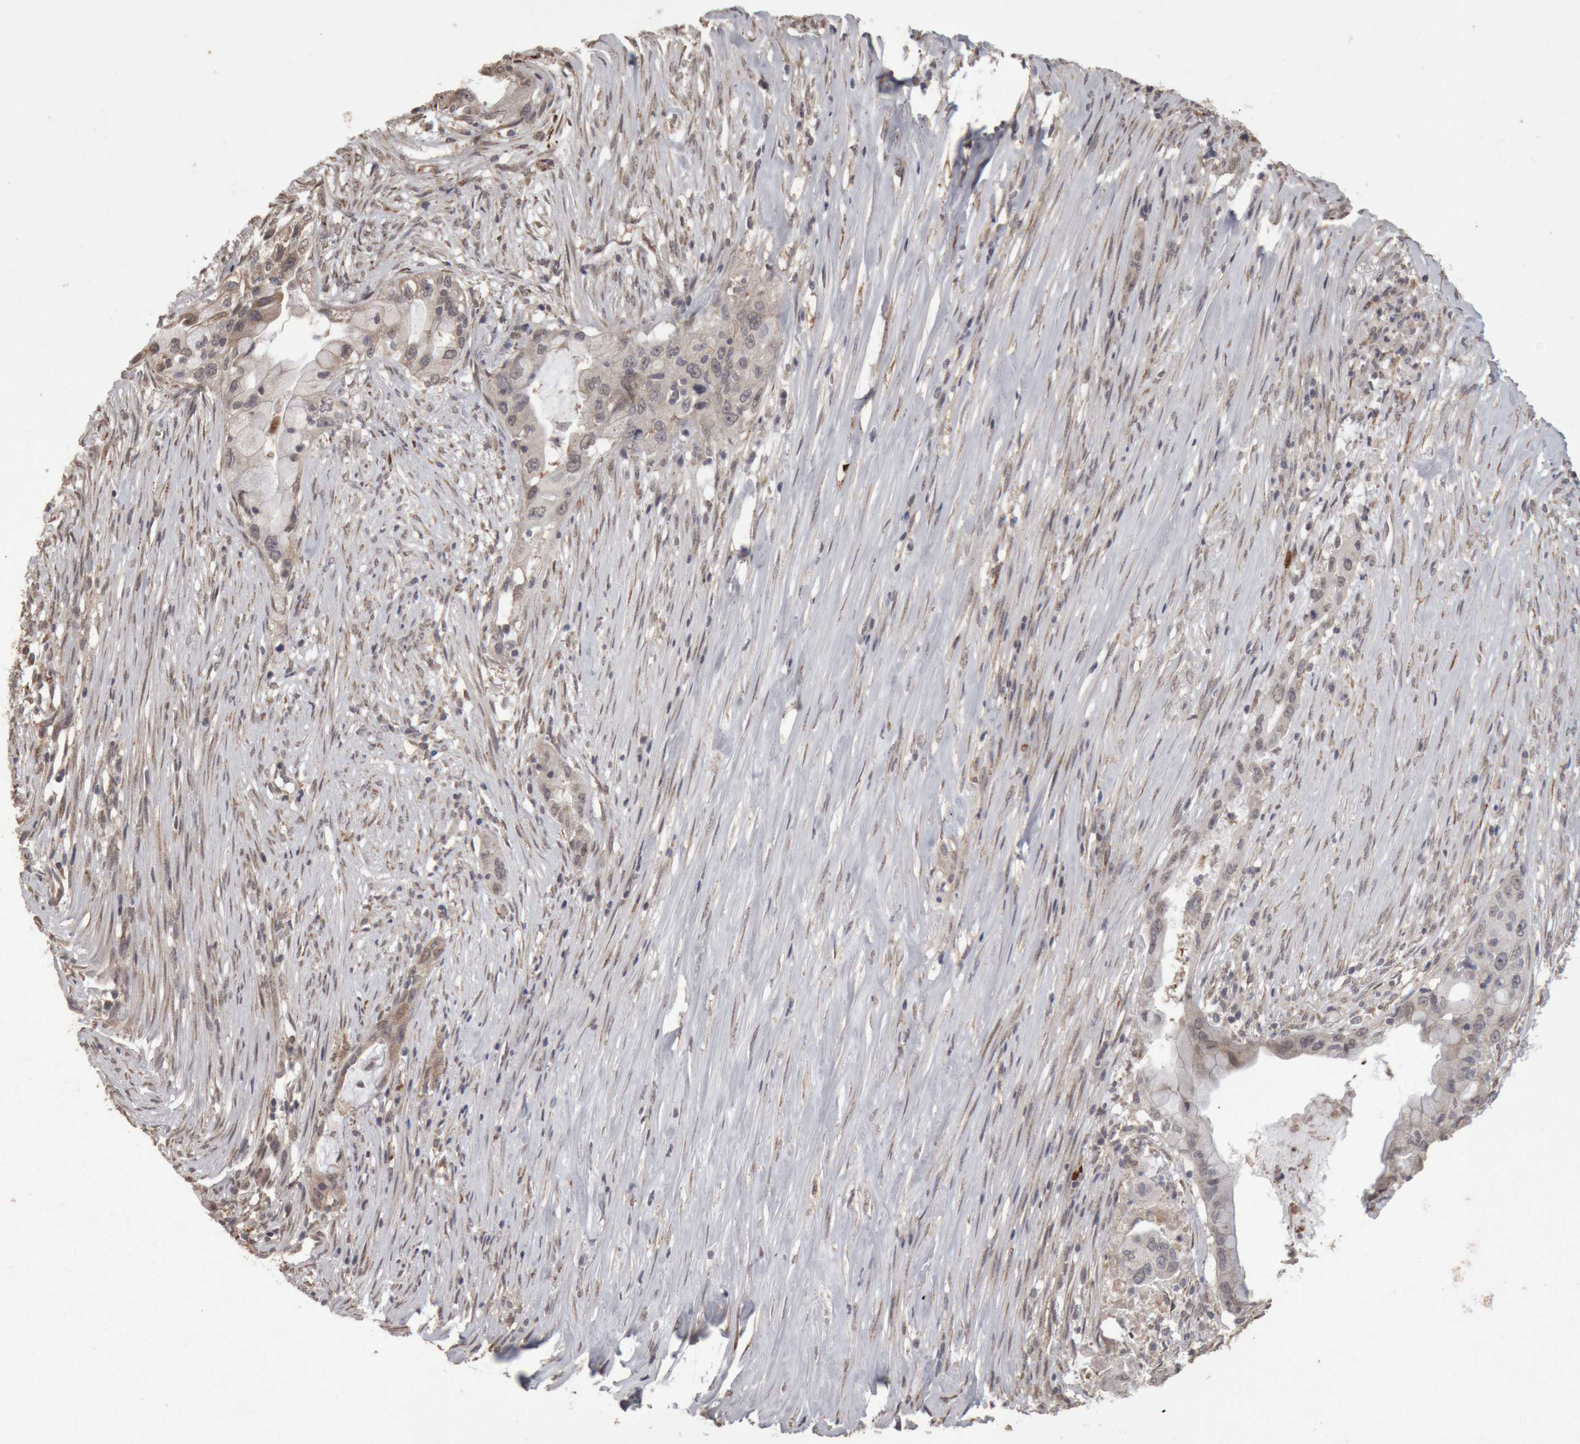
{"staining": {"intensity": "weak", "quantity": "25%-75%", "location": "cytoplasmic/membranous,nuclear"}, "tissue": "pancreatic cancer", "cell_type": "Tumor cells", "image_type": "cancer", "snomed": [{"axis": "morphology", "description": "Adenocarcinoma, NOS"}, {"axis": "topography", "description": "Pancreas"}], "caption": "A high-resolution micrograph shows IHC staining of pancreatic cancer (adenocarcinoma), which shows weak cytoplasmic/membranous and nuclear expression in approximately 25%-75% of tumor cells.", "gene": "MEP1A", "patient": {"sex": "male", "age": 53}}